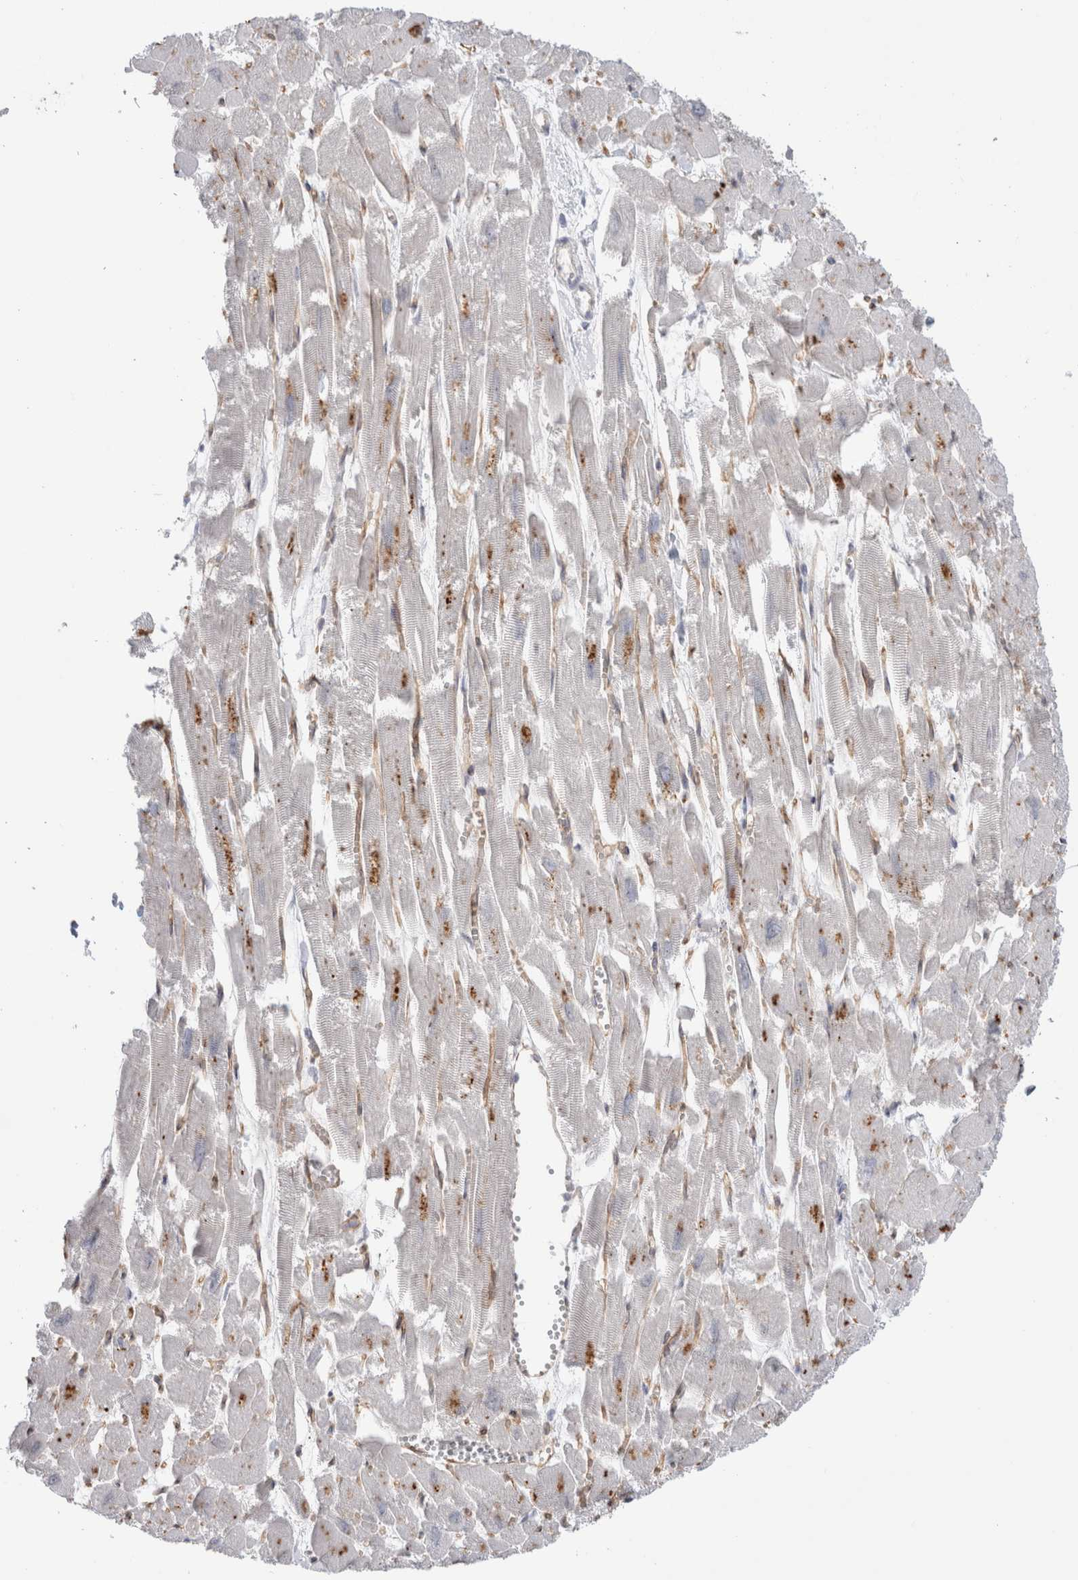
{"staining": {"intensity": "moderate", "quantity": "25%-75%", "location": "cytoplasmic/membranous"}, "tissue": "heart muscle", "cell_type": "Cardiomyocytes", "image_type": "normal", "snomed": [{"axis": "morphology", "description": "Normal tissue, NOS"}, {"axis": "topography", "description": "Heart"}], "caption": "A photomicrograph of human heart muscle stained for a protein reveals moderate cytoplasmic/membranous brown staining in cardiomyocytes.", "gene": "ANKMY1", "patient": {"sex": "male", "age": 54}}